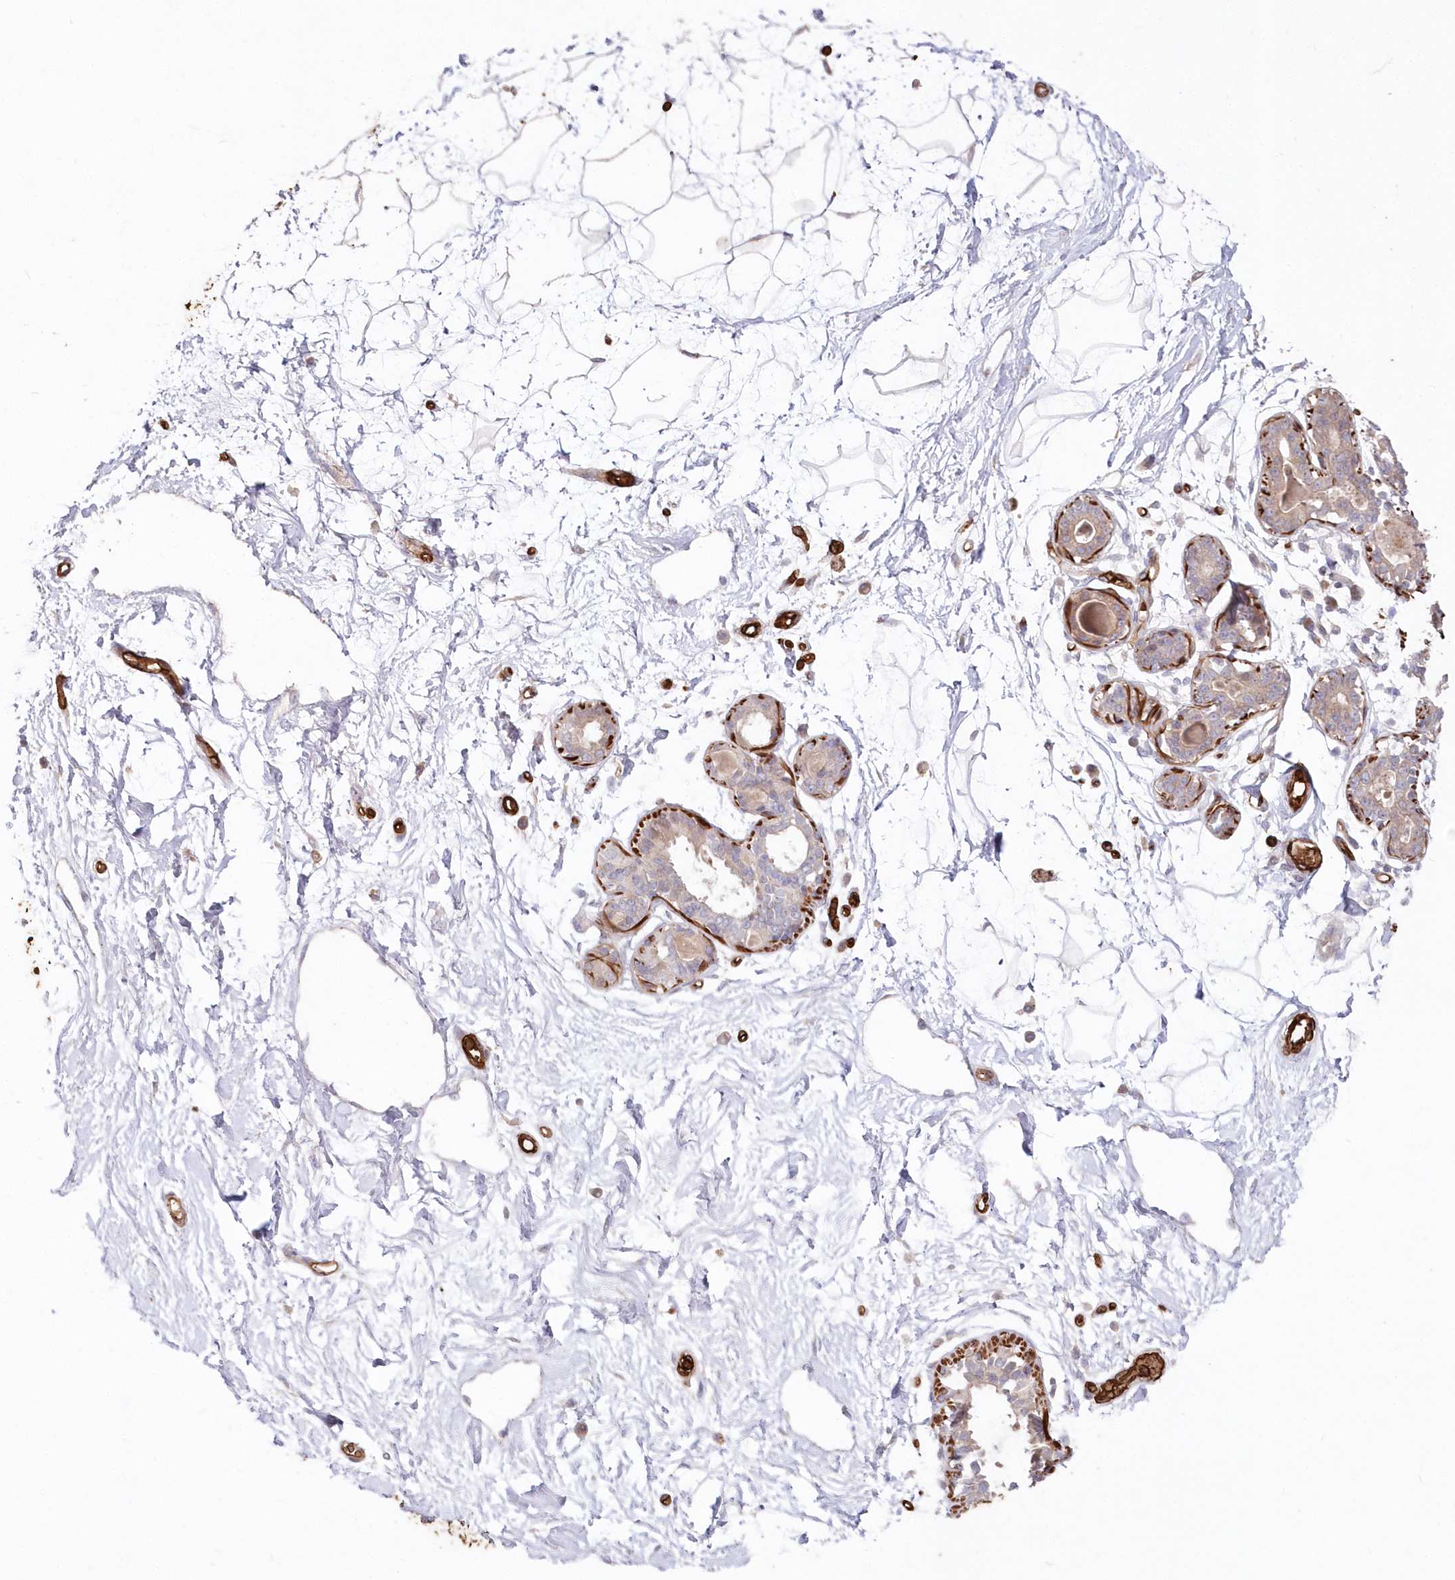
{"staining": {"intensity": "negative", "quantity": "none", "location": "none"}, "tissue": "breast", "cell_type": "Adipocytes", "image_type": "normal", "snomed": [{"axis": "morphology", "description": "Normal tissue, NOS"}, {"axis": "topography", "description": "Breast"}], "caption": "Immunohistochemistry (IHC) photomicrograph of unremarkable breast: breast stained with DAB (3,3'-diaminobenzidine) displays no significant protein positivity in adipocytes.", "gene": "SERINC1", "patient": {"sex": "female", "age": 45}}